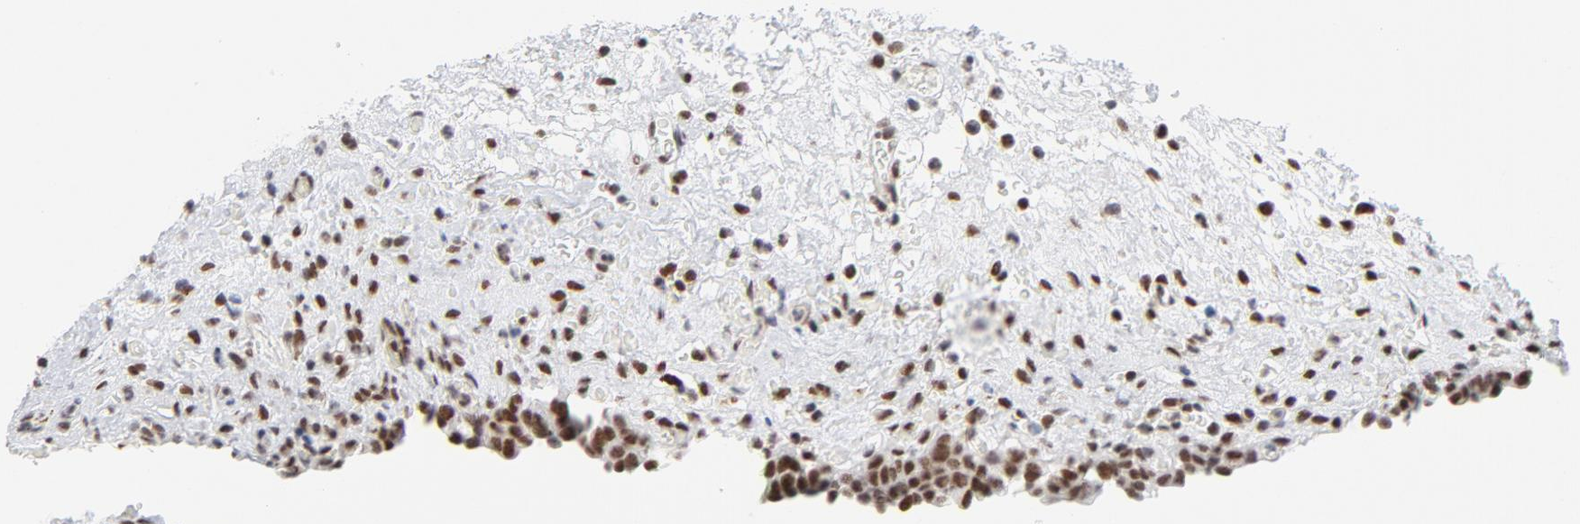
{"staining": {"intensity": "moderate", "quantity": ">75%", "location": "nuclear"}, "tissue": "urinary bladder", "cell_type": "Urothelial cells", "image_type": "normal", "snomed": [{"axis": "morphology", "description": "Normal tissue, NOS"}, {"axis": "morphology", "description": "Dysplasia, NOS"}, {"axis": "topography", "description": "Urinary bladder"}], "caption": "Immunohistochemistry (IHC) image of unremarkable human urinary bladder stained for a protein (brown), which demonstrates medium levels of moderate nuclear staining in approximately >75% of urothelial cells.", "gene": "RFC4", "patient": {"sex": "male", "age": 35}}